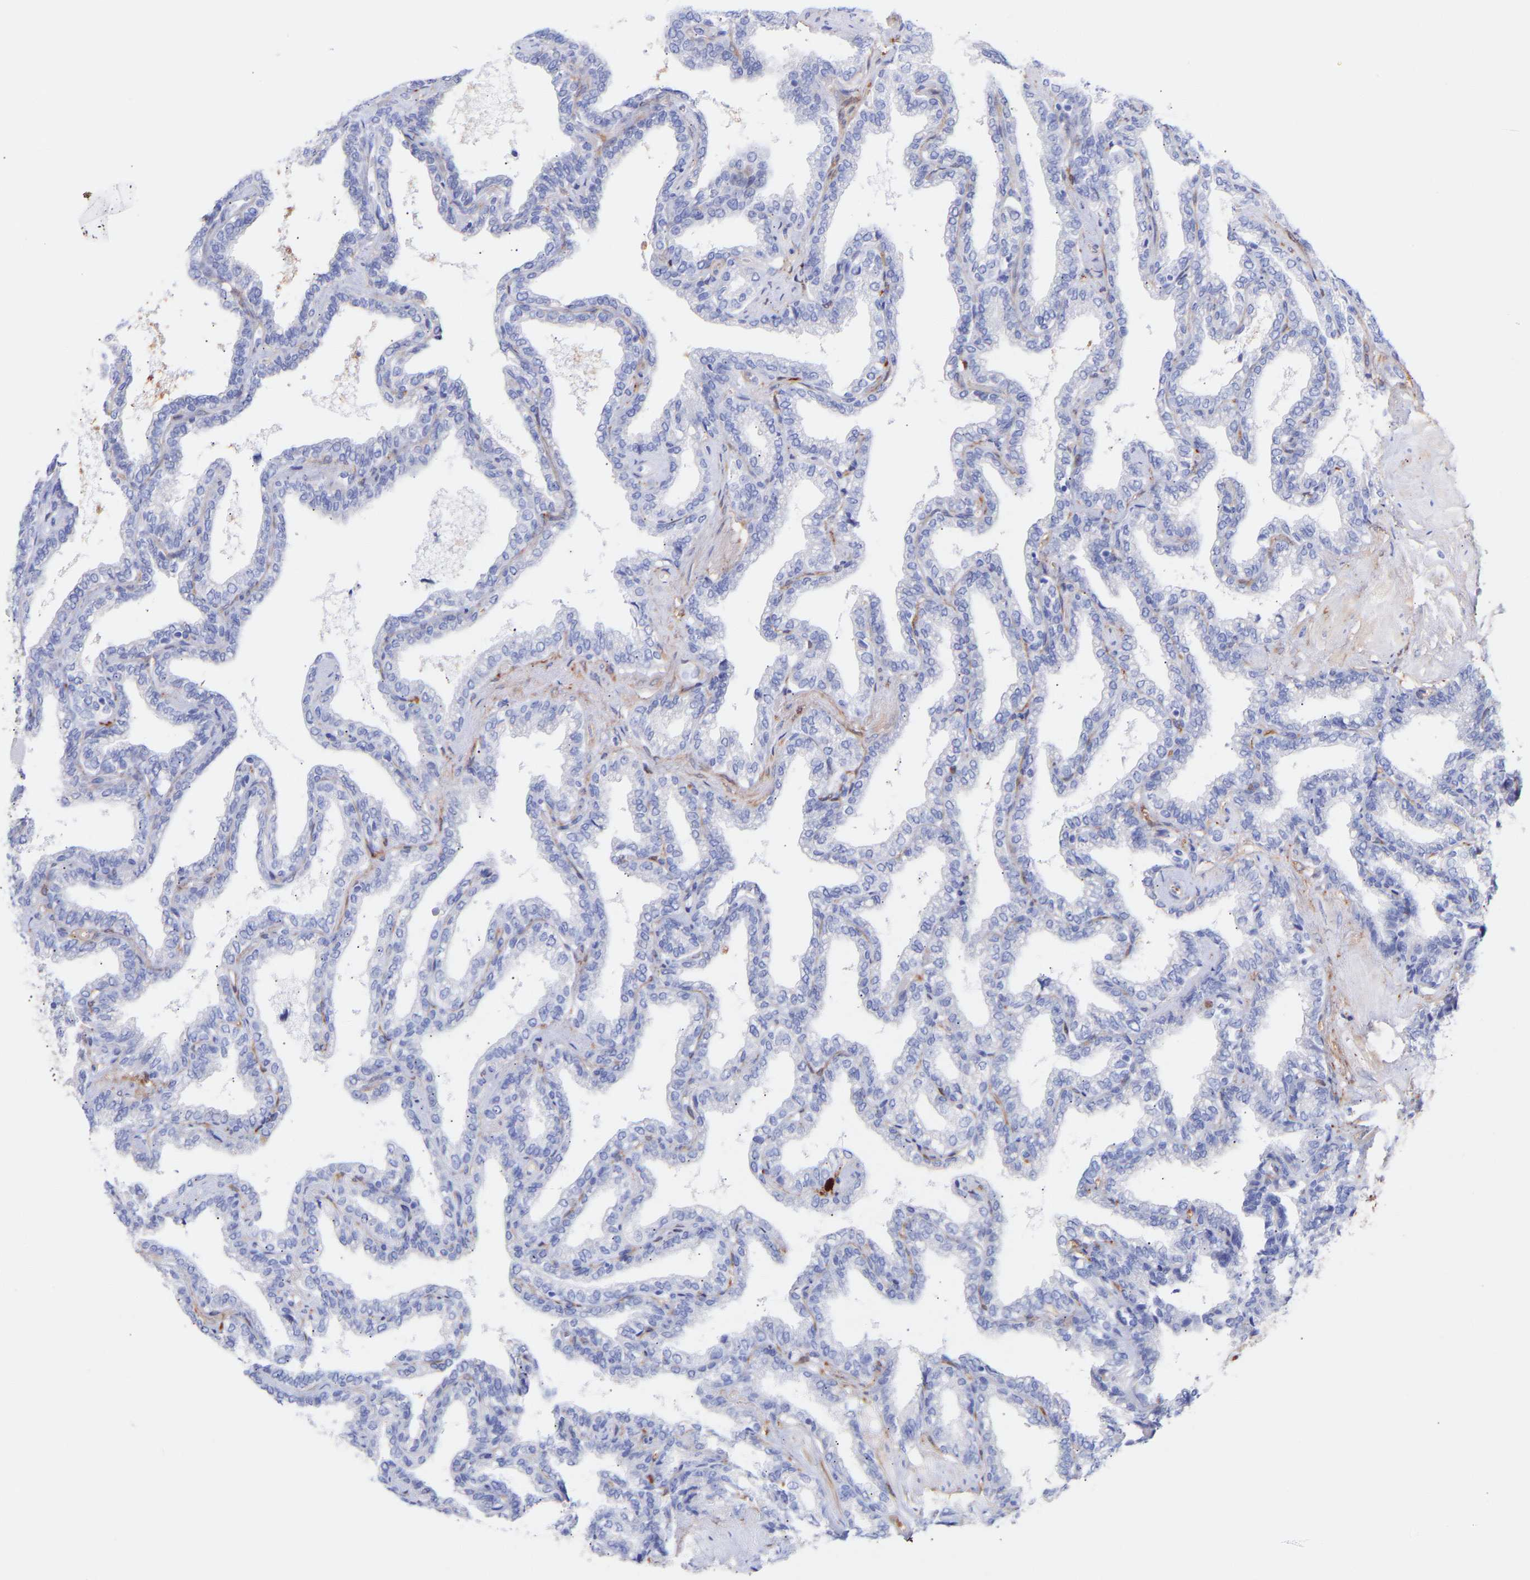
{"staining": {"intensity": "negative", "quantity": "none", "location": "none"}, "tissue": "seminal vesicle", "cell_type": "Glandular cells", "image_type": "normal", "snomed": [{"axis": "morphology", "description": "Normal tissue, NOS"}, {"axis": "topography", "description": "Seminal veicle"}], "caption": "Immunohistochemistry micrograph of benign seminal vesicle: human seminal vesicle stained with DAB (3,3'-diaminobenzidine) exhibits no significant protein expression in glandular cells.", "gene": "AMPH", "patient": {"sex": "male", "age": 46}}